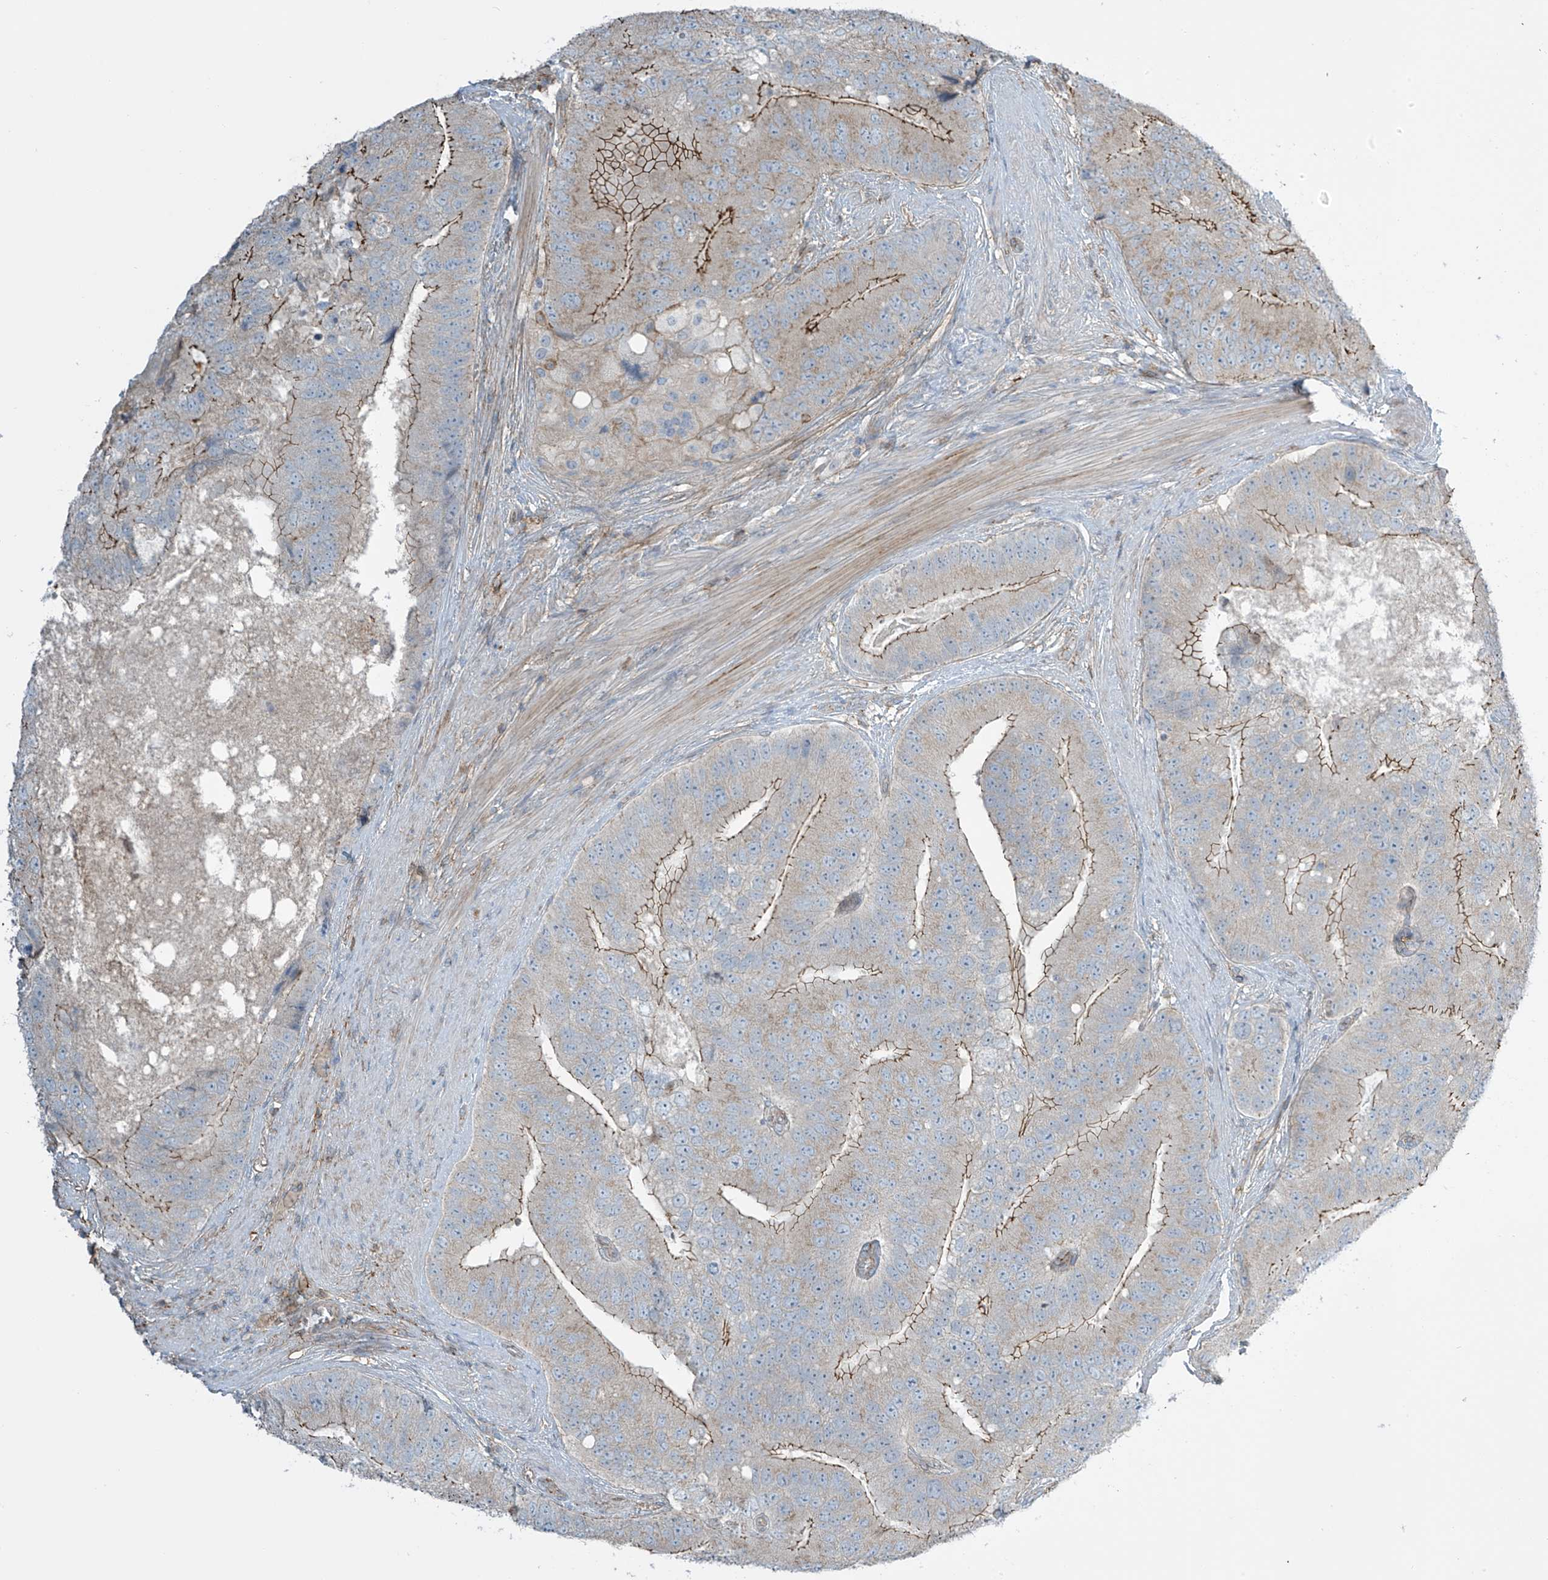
{"staining": {"intensity": "strong", "quantity": "25%-75%", "location": "cytoplasmic/membranous"}, "tissue": "prostate cancer", "cell_type": "Tumor cells", "image_type": "cancer", "snomed": [{"axis": "morphology", "description": "Adenocarcinoma, High grade"}, {"axis": "topography", "description": "Prostate"}], "caption": "About 25%-75% of tumor cells in prostate adenocarcinoma (high-grade) display strong cytoplasmic/membranous protein staining as visualized by brown immunohistochemical staining.", "gene": "SLC9A2", "patient": {"sex": "male", "age": 70}}